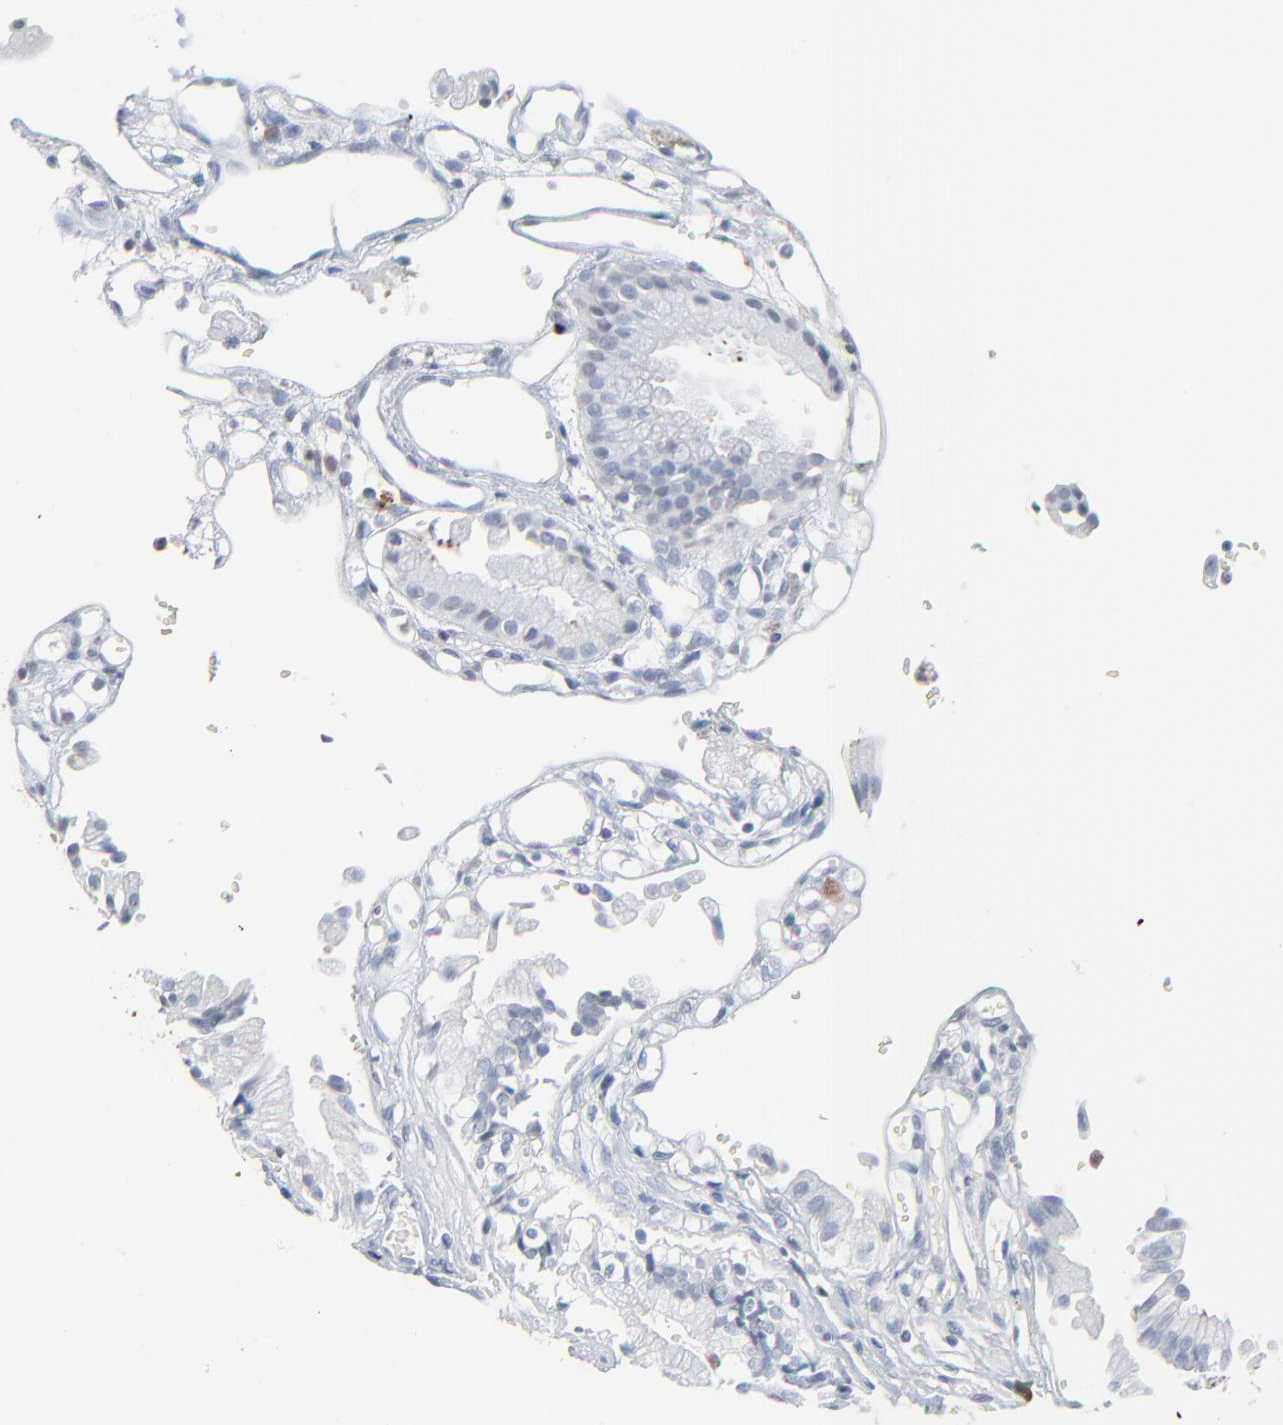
{"staining": {"intensity": "negative", "quantity": "none", "location": "none"}, "tissue": "gallbladder", "cell_type": "Glandular cells", "image_type": "normal", "snomed": [{"axis": "morphology", "description": "Normal tissue, NOS"}, {"axis": "topography", "description": "Gallbladder"}], "caption": "Glandular cells show no significant positivity in benign gallbladder.", "gene": "PHGDH", "patient": {"sex": "male", "age": 65}}